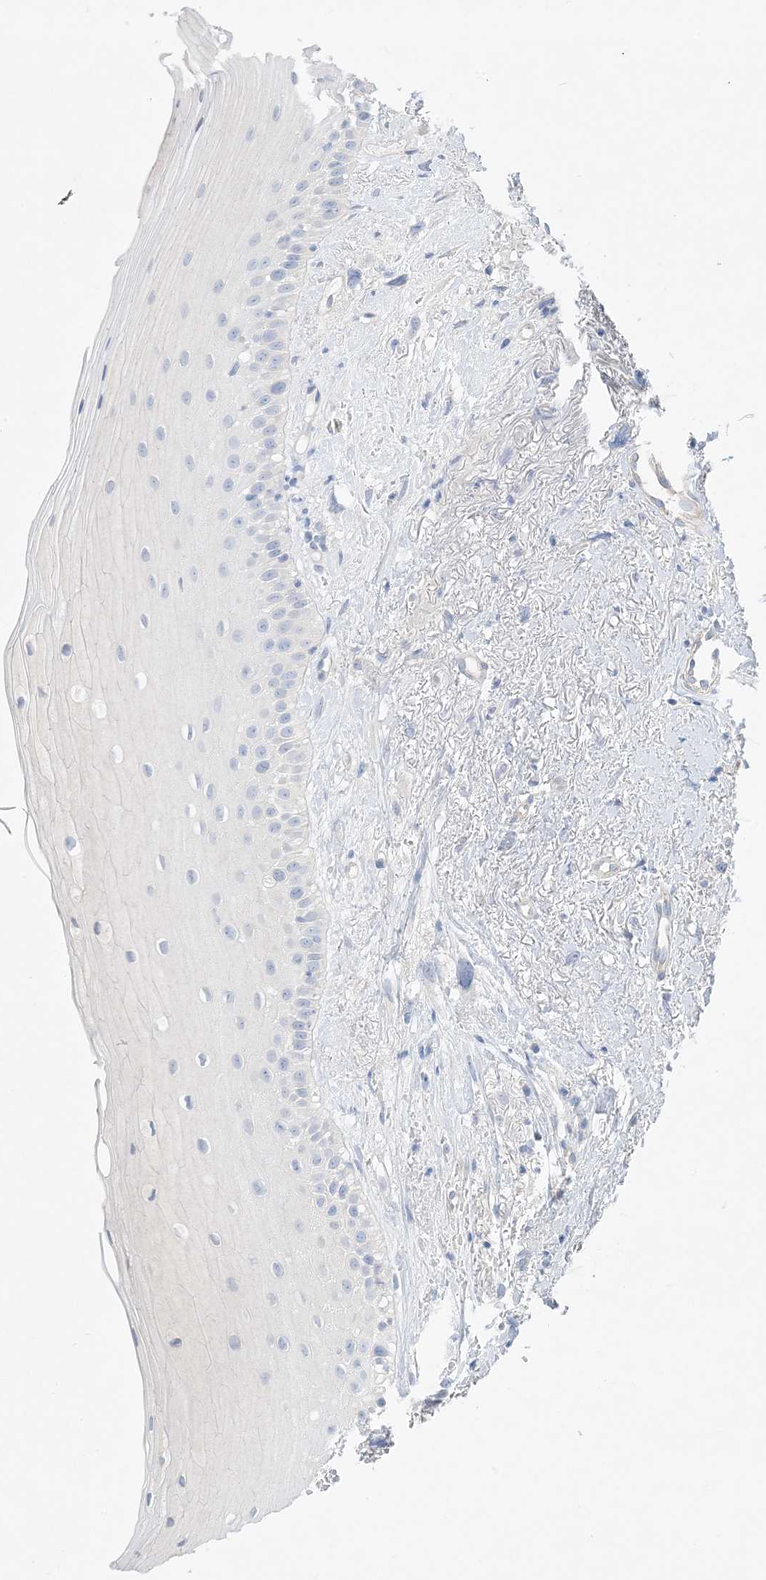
{"staining": {"intensity": "weak", "quantity": "<25%", "location": "cytoplasmic/membranous"}, "tissue": "oral mucosa", "cell_type": "Squamous epithelial cells", "image_type": "normal", "snomed": [{"axis": "morphology", "description": "Normal tissue, NOS"}, {"axis": "topography", "description": "Oral tissue"}], "caption": "Image shows no protein expression in squamous epithelial cells of unremarkable oral mucosa.", "gene": "FAM184A", "patient": {"sex": "female", "age": 63}}